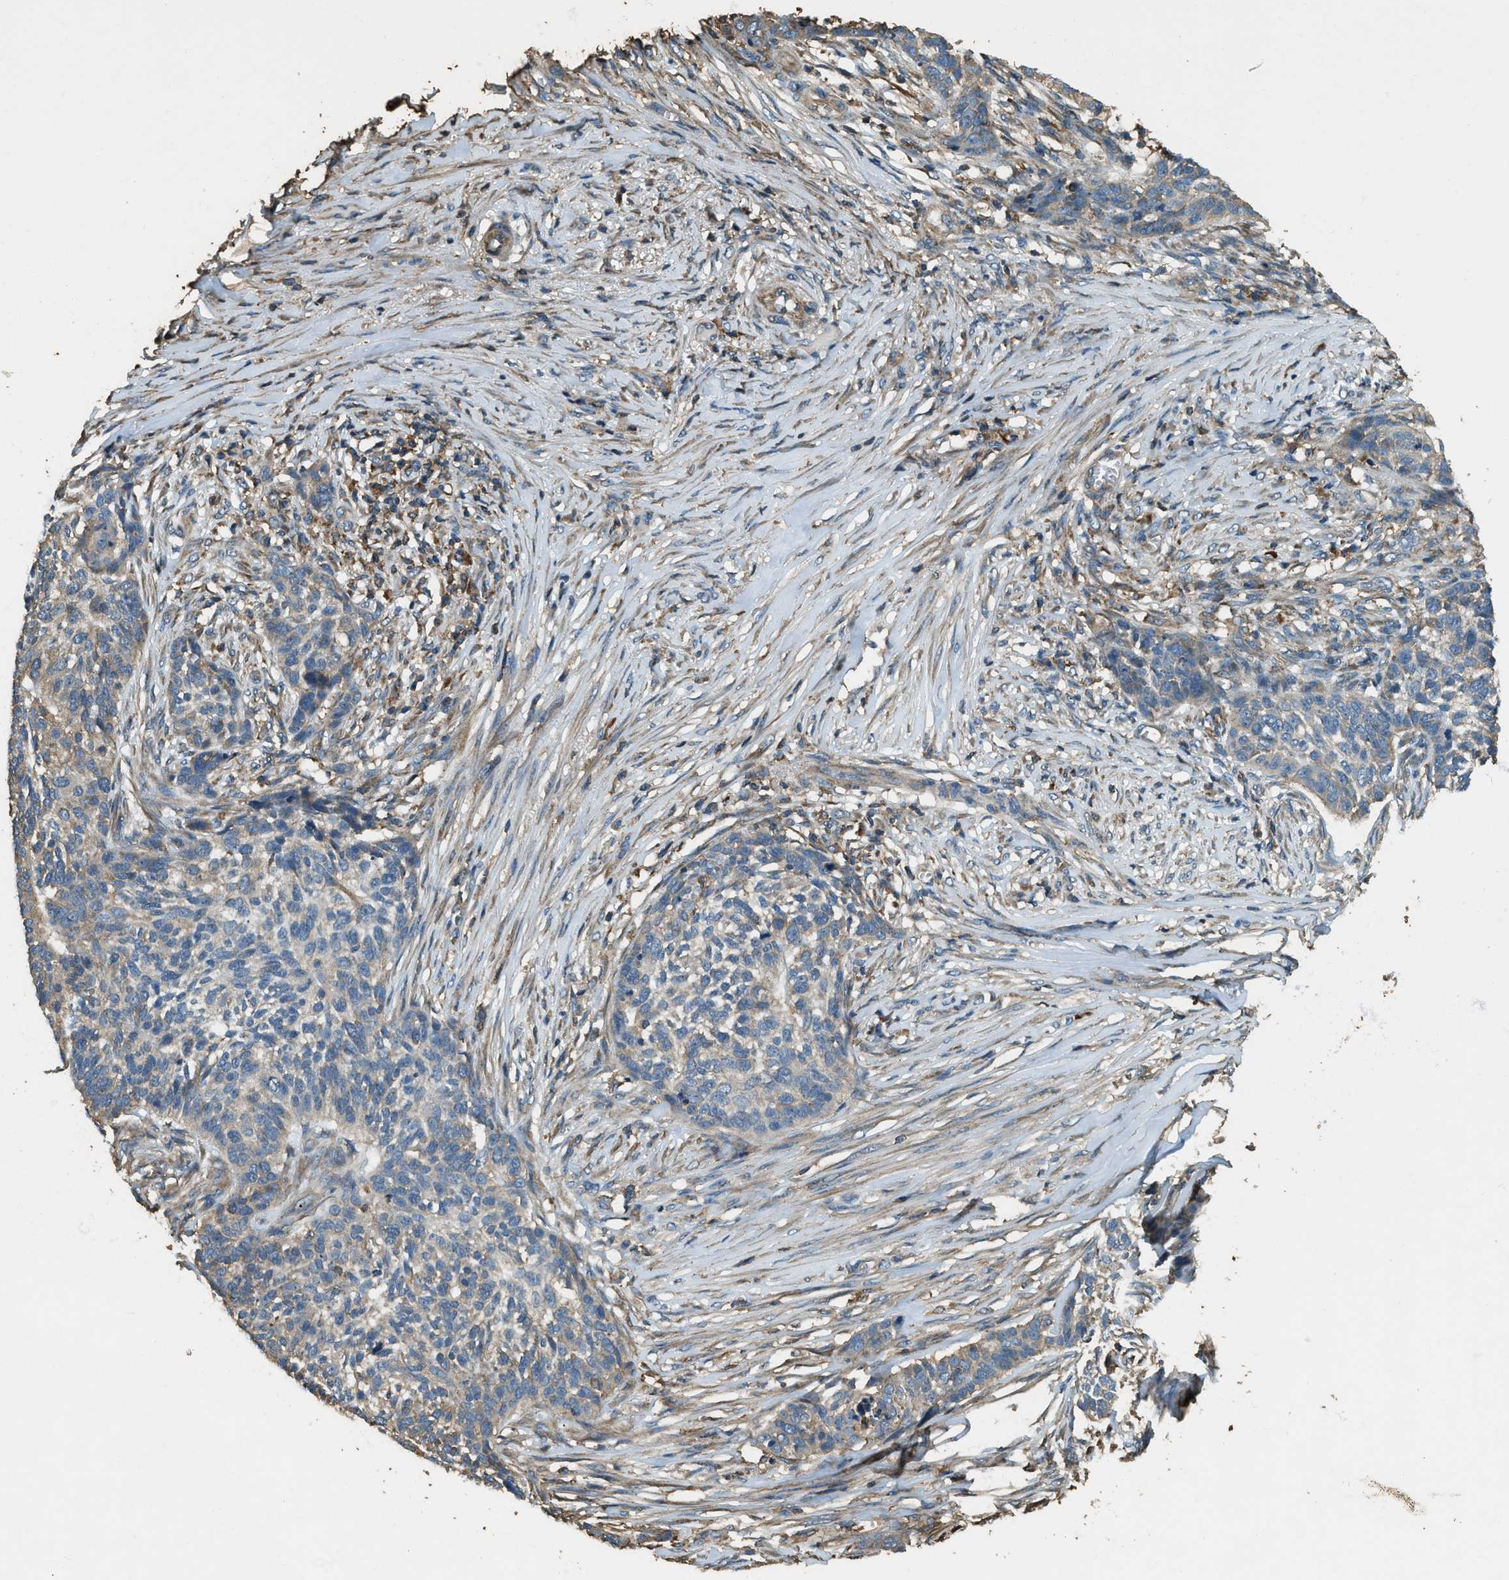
{"staining": {"intensity": "weak", "quantity": ">75%", "location": "cytoplasmic/membranous"}, "tissue": "skin cancer", "cell_type": "Tumor cells", "image_type": "cancer", "snomed": [{"axis": "morphology", "description": "Basal cell carcinoma"}, {"axis": "topography", "description": "Skin"}], "caption": "Skin cancer (basal cell carcinoma) was stained to show a protein in brown. There is low levels of weak cytoplasmic/membranous expression in approximately >75% of tumor cells. Using DAB (3,3'-diaminobenzidine) (brown) and hematoxylin (blue) stains, captured at high magnification using brightfield microscopy.", "gene": "ERGIC1", "patient": {"sex": "male", "age": 85}}